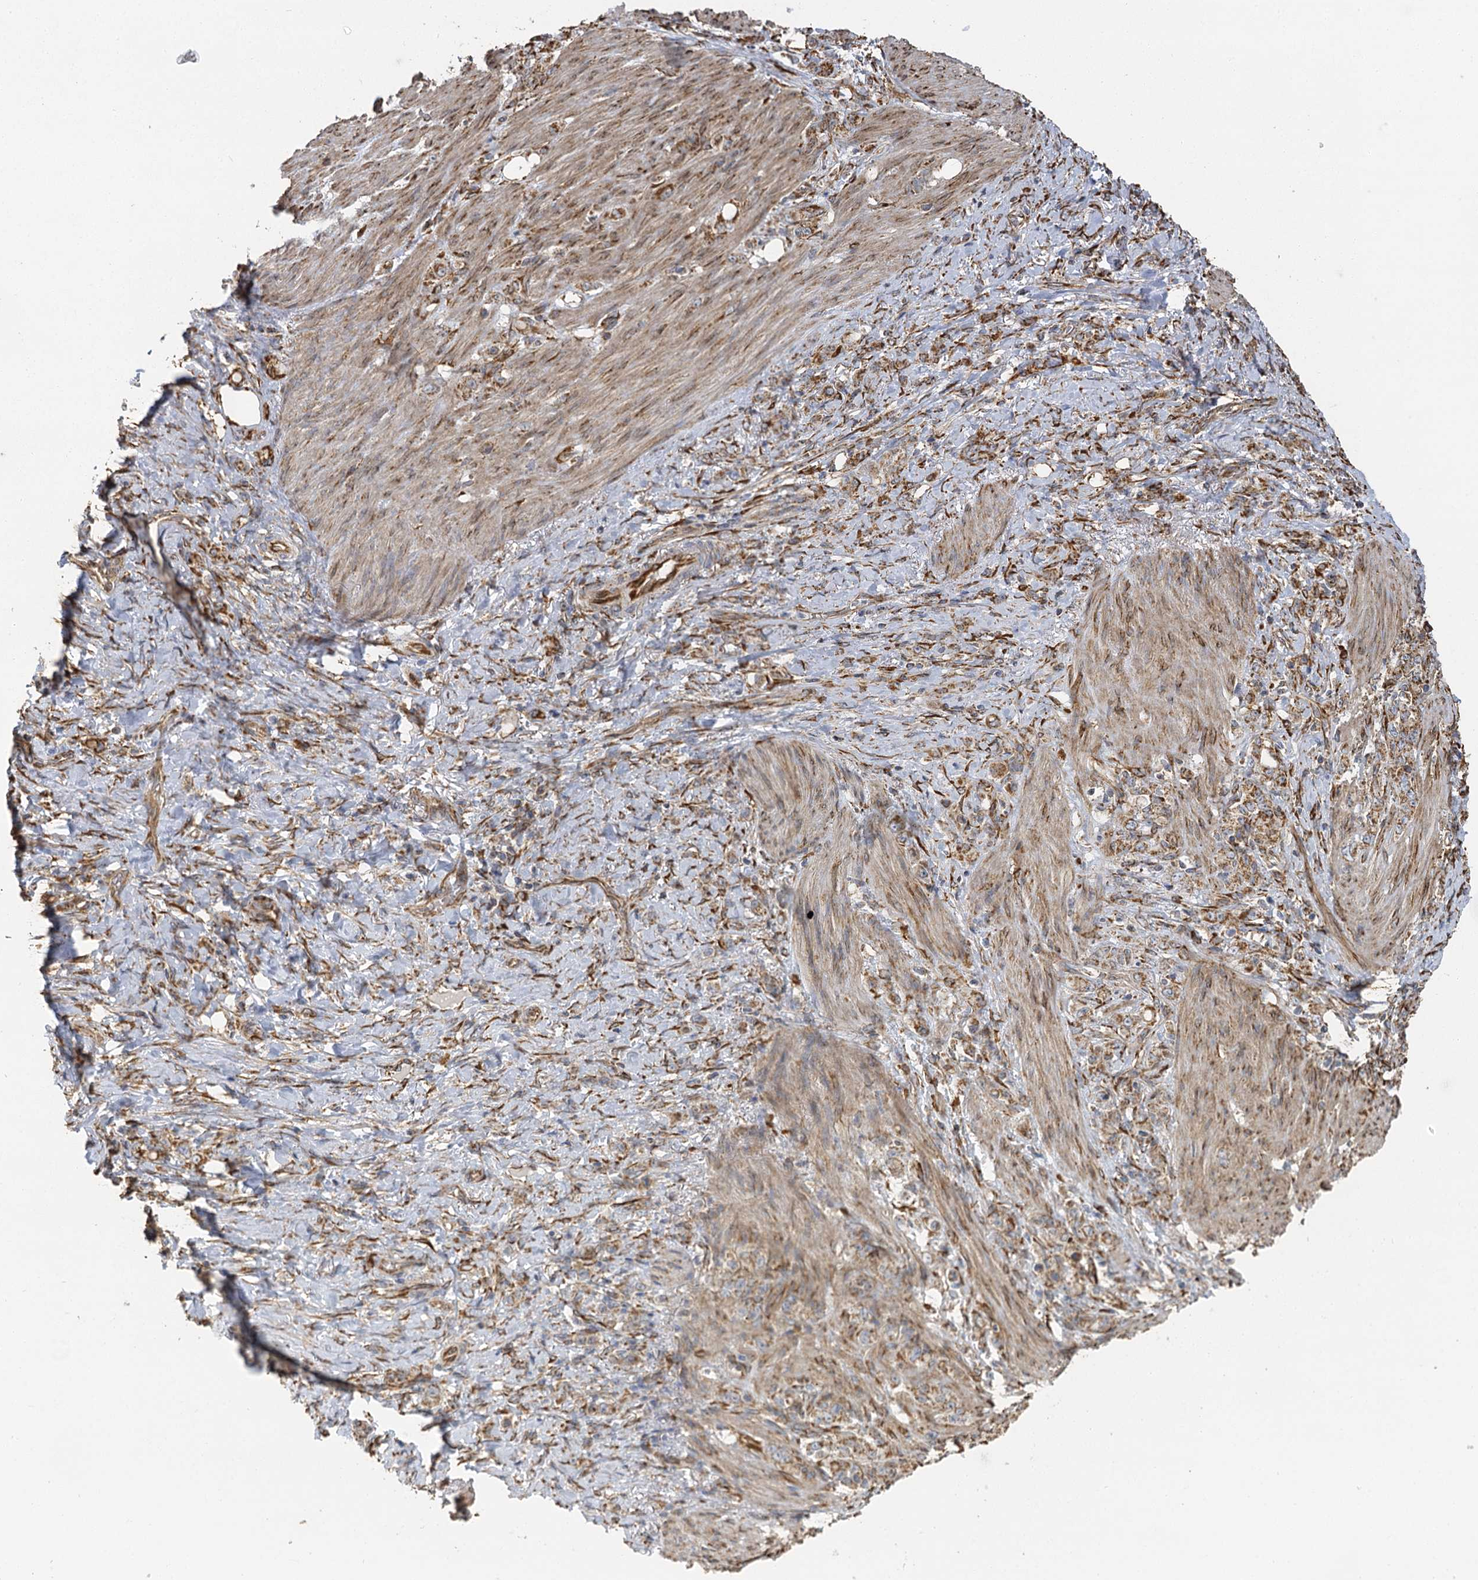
{"staining": {"intensity": "moderate", "quantity": ">75%", "location": "cytoplasmic/membranous"}, "tissue": "stomach cancer", "cell_type": "Tumor cells", "image_type": "cancer", "snomed": [{"axis": "morphology", "description": "Adenocarcinoma, NOS"}, {"axis": "topography", "description": "Stomach"}], "caption": "This micrograph exhibits stomach cancer stained with immunohistochemistry to label a protein in brown. The cytoplasmic/membranous of tumor cells show moderate positivity for the protein. Nuclei are counter-stained blue.", "gene": "IL11RA", "patient": {"sex": "female", "age": 79}}